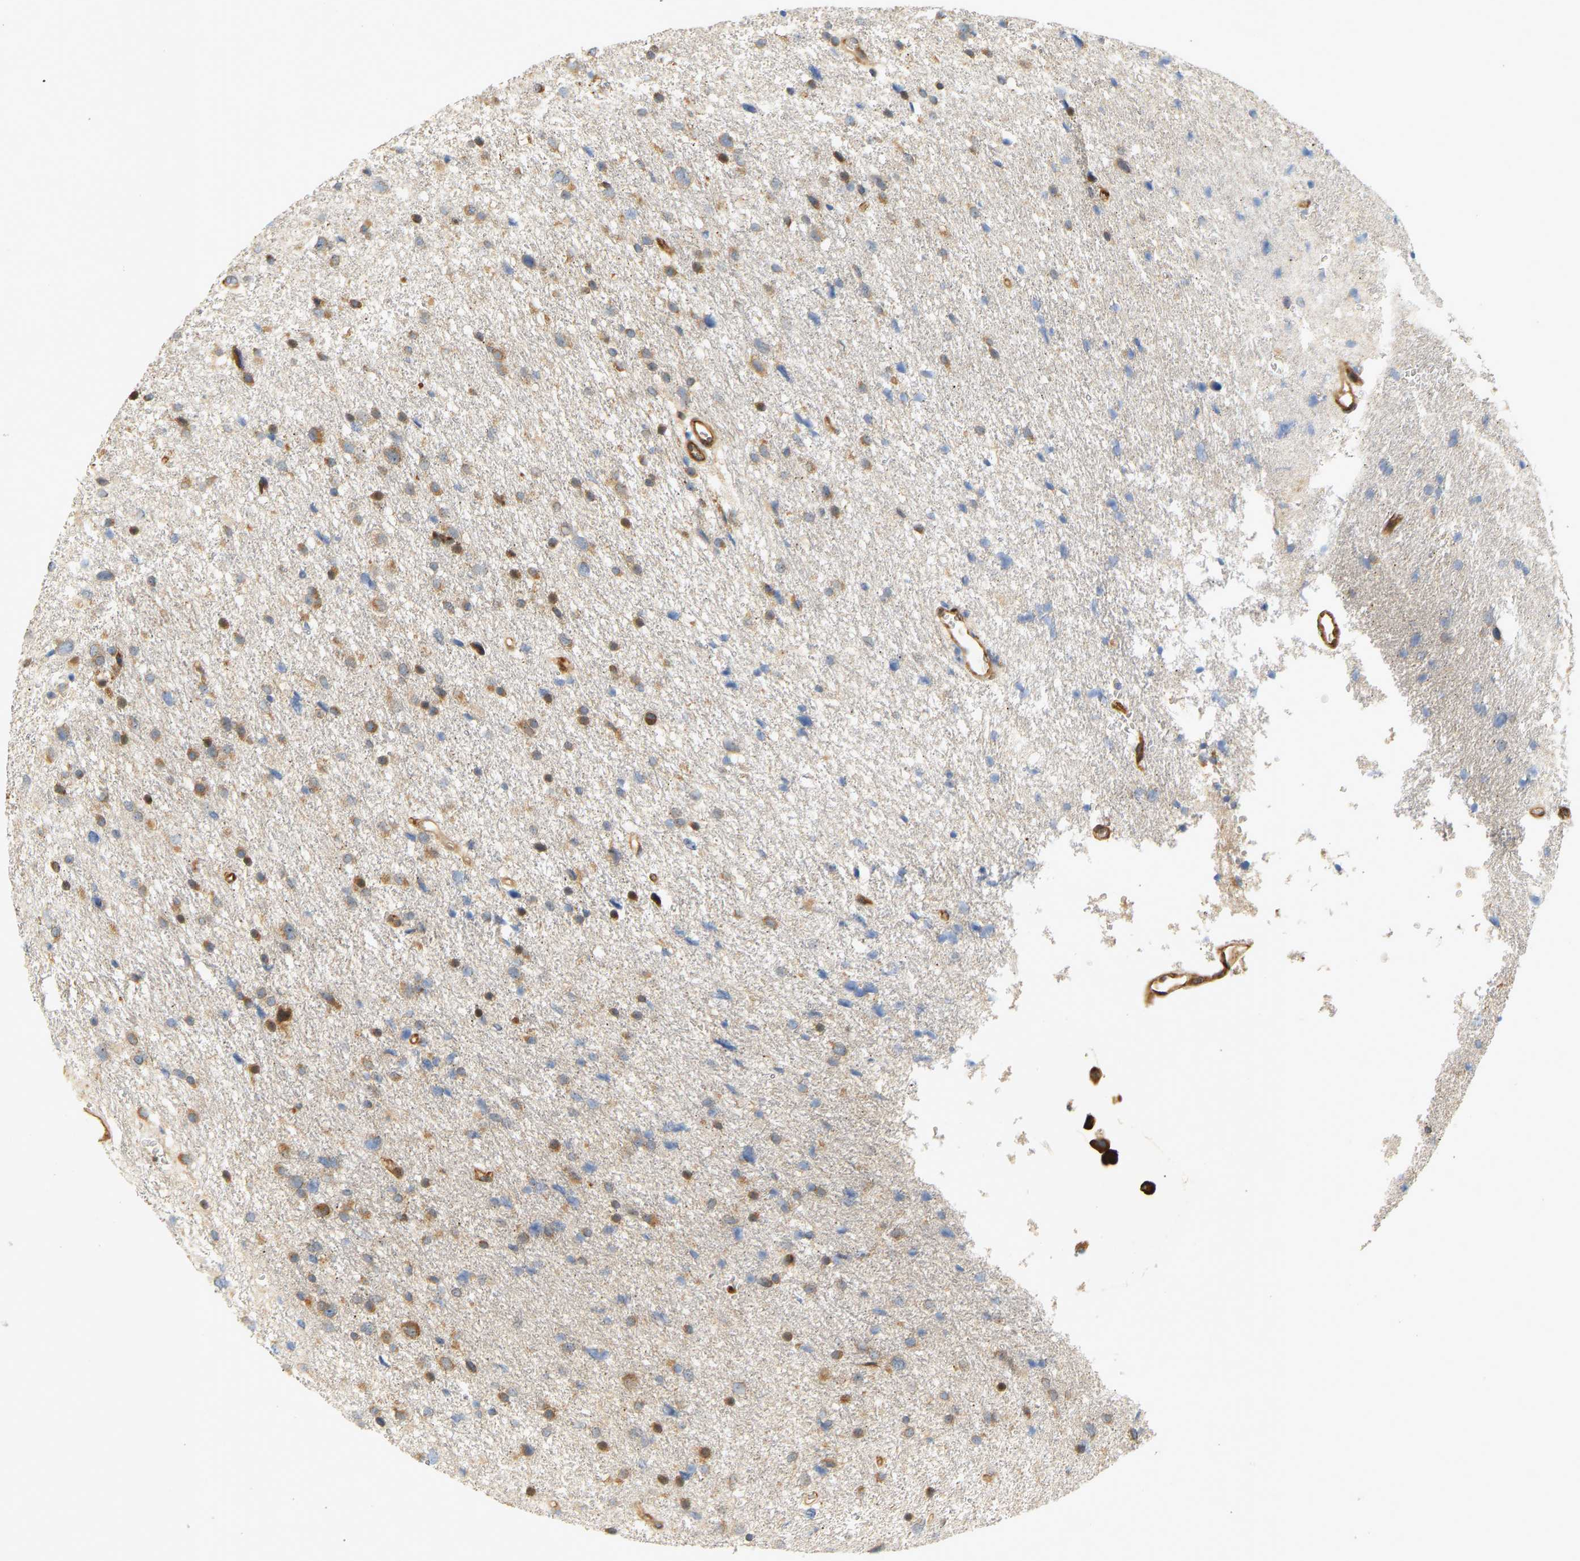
{"staining": {"intensity": "moderate", "quantity": ">75%", "location": "cytoplasmic/membranous"}, "tissue": "glioma", "cell_type": "Tumor cells", "image_type": "cancer", "snomed": [{"axis": "morphology", "description": "Glioma, malignant, Low grade"}, {"axis": "topography", "description": "Brain"}], "caption": "An image showing moderate cytoplasmic/membranous staining in about >75% of tumor cells in malignant glioma (low-grade), as visualized by brown immunohistochemical staining.", "gene": "RPS14", "patient": {"sex": "female", "age": 37}}